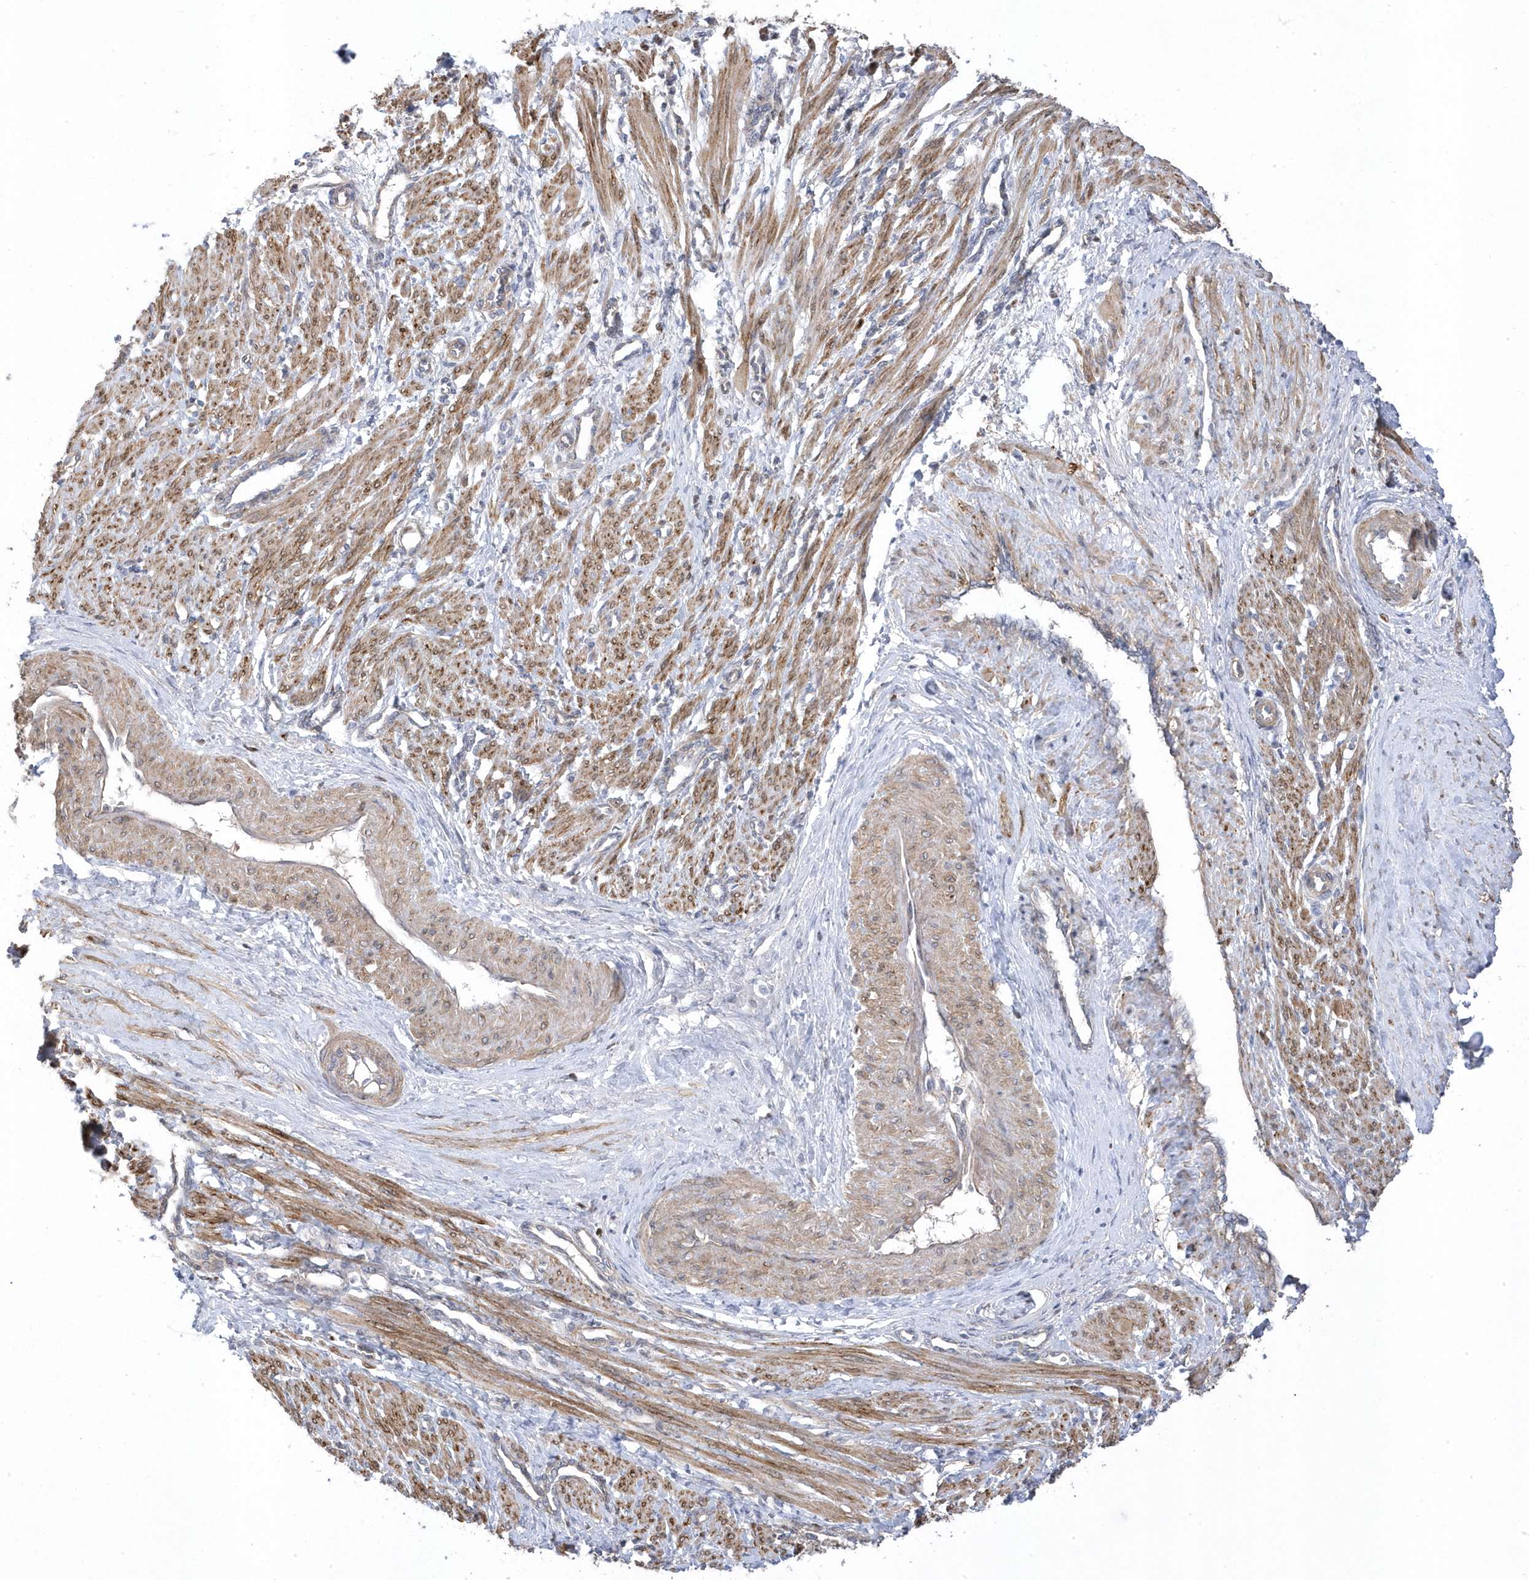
{"staining": {"intensity": "moderate", "quantity": ">75%", "location": "cytoplasmic/membranous"}, "tissue": "smooth muscle", "cell_type": "Smooth muscle cells", "image_type": "normal", "snomed": [{"axis": "morphology", "description": "Normal tissue, NOS"}, {"axis": "topography", "description": "Endometrium"}], "caption": "This histopathology image demonstrates benign smooth muscle stained with immunohistochemistry to label a protein in brown. The cytoplasmic/membranous of smooth muscle cells show moderate positivity for the protein. Nuclei are counter-stained blue.", "gene": "GTPBP6", "patient": {"sex": "female", "age": 33}}